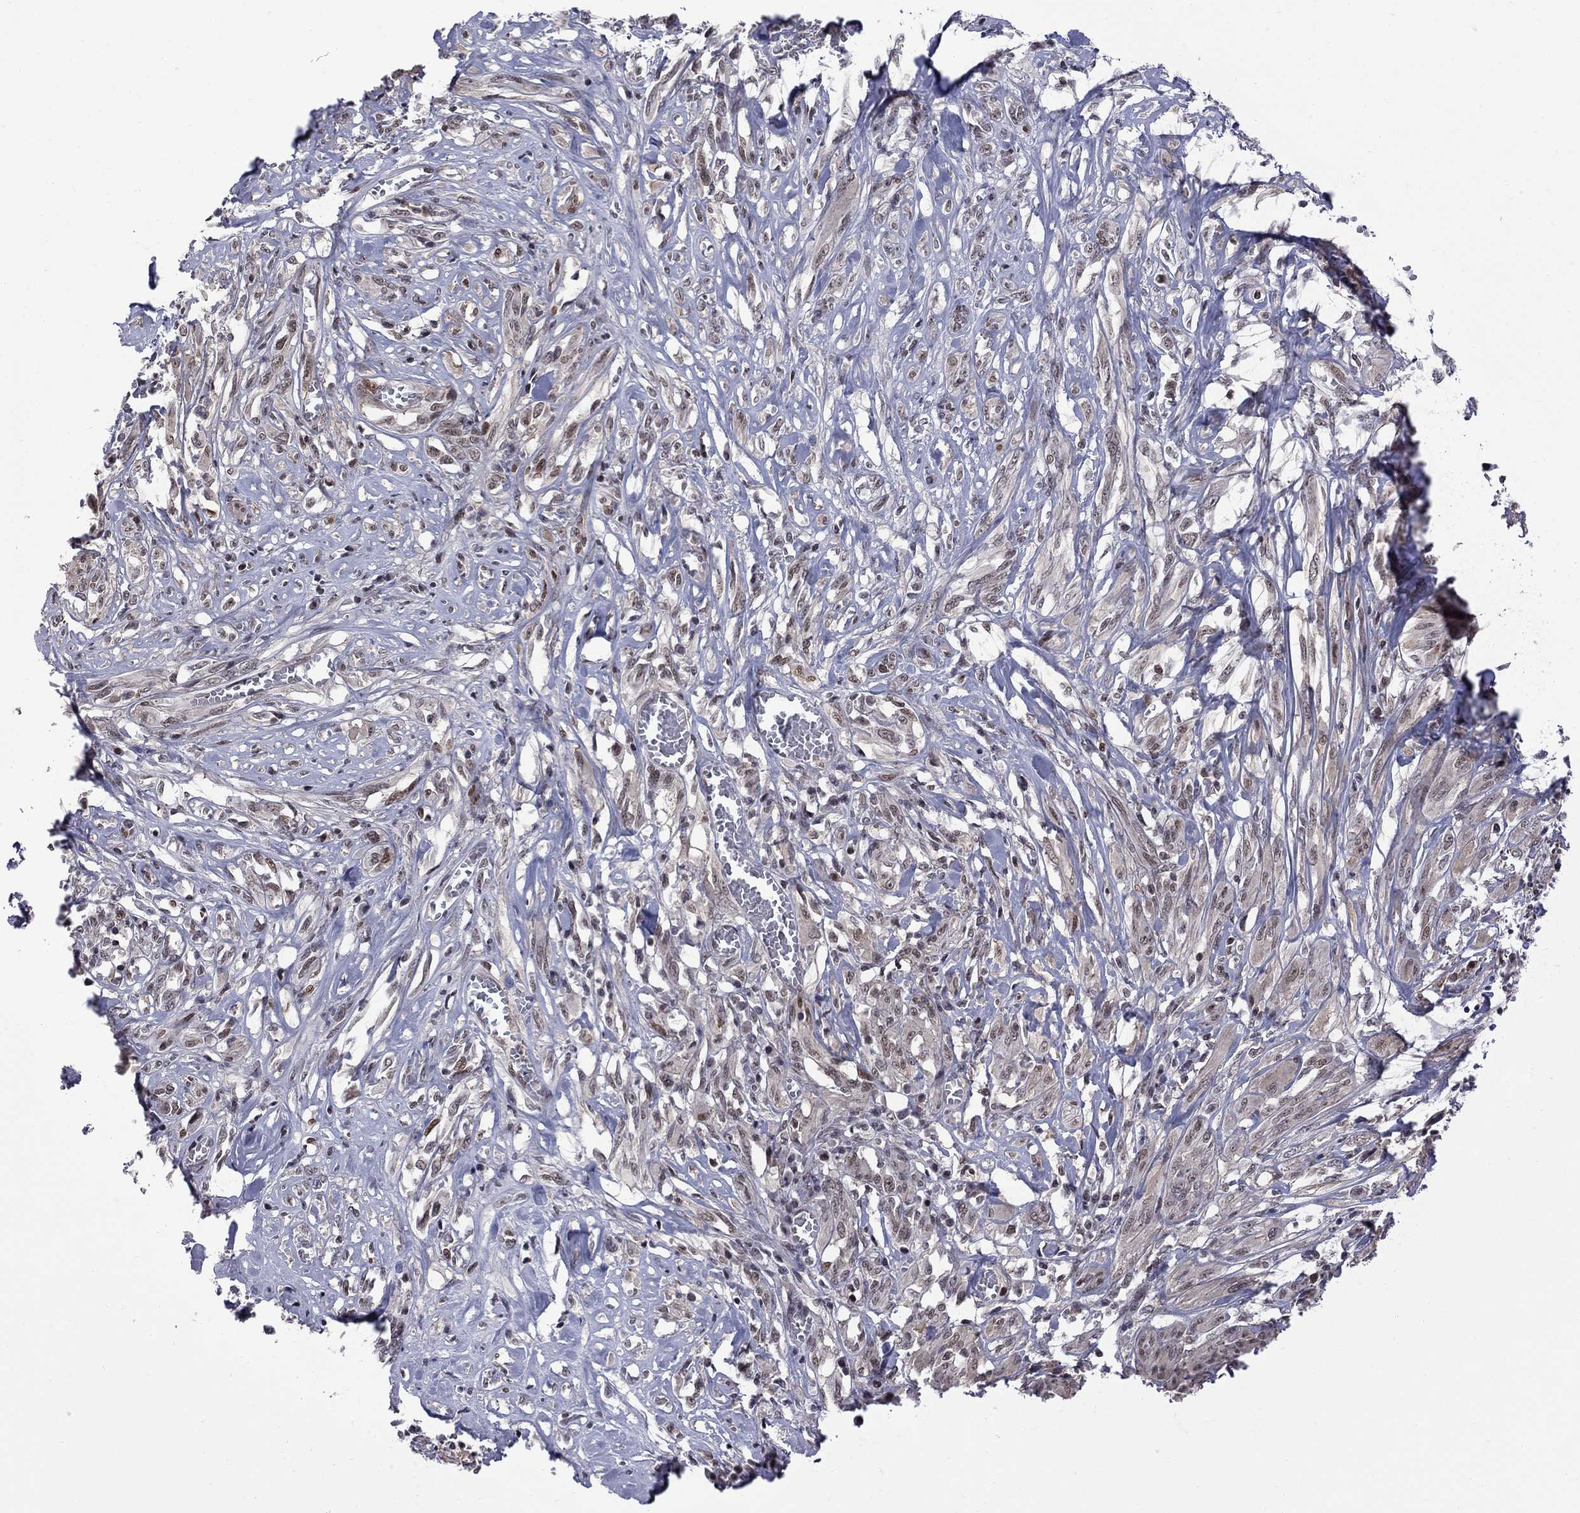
{"staining": {"intensity": "moderate", "quantity": "<25%", "location": "nuclear"}, "tissue": "melanoma", "cell_type": "Tumor cells", "image_type": "cancer", "snomed": [{"axis": "morphology", "description": "Malignant melanoma, NOS"}, {"axis": "topography", "description": "Skin"}], "caption": "Melanoma stained with DAB immunohistochemistry (IHC) shows low levels of moderate nuclear expression in approximately <25% of tumor cells.", "gene": "BRF1", "patient": {"sex": "female", "age": 91}}